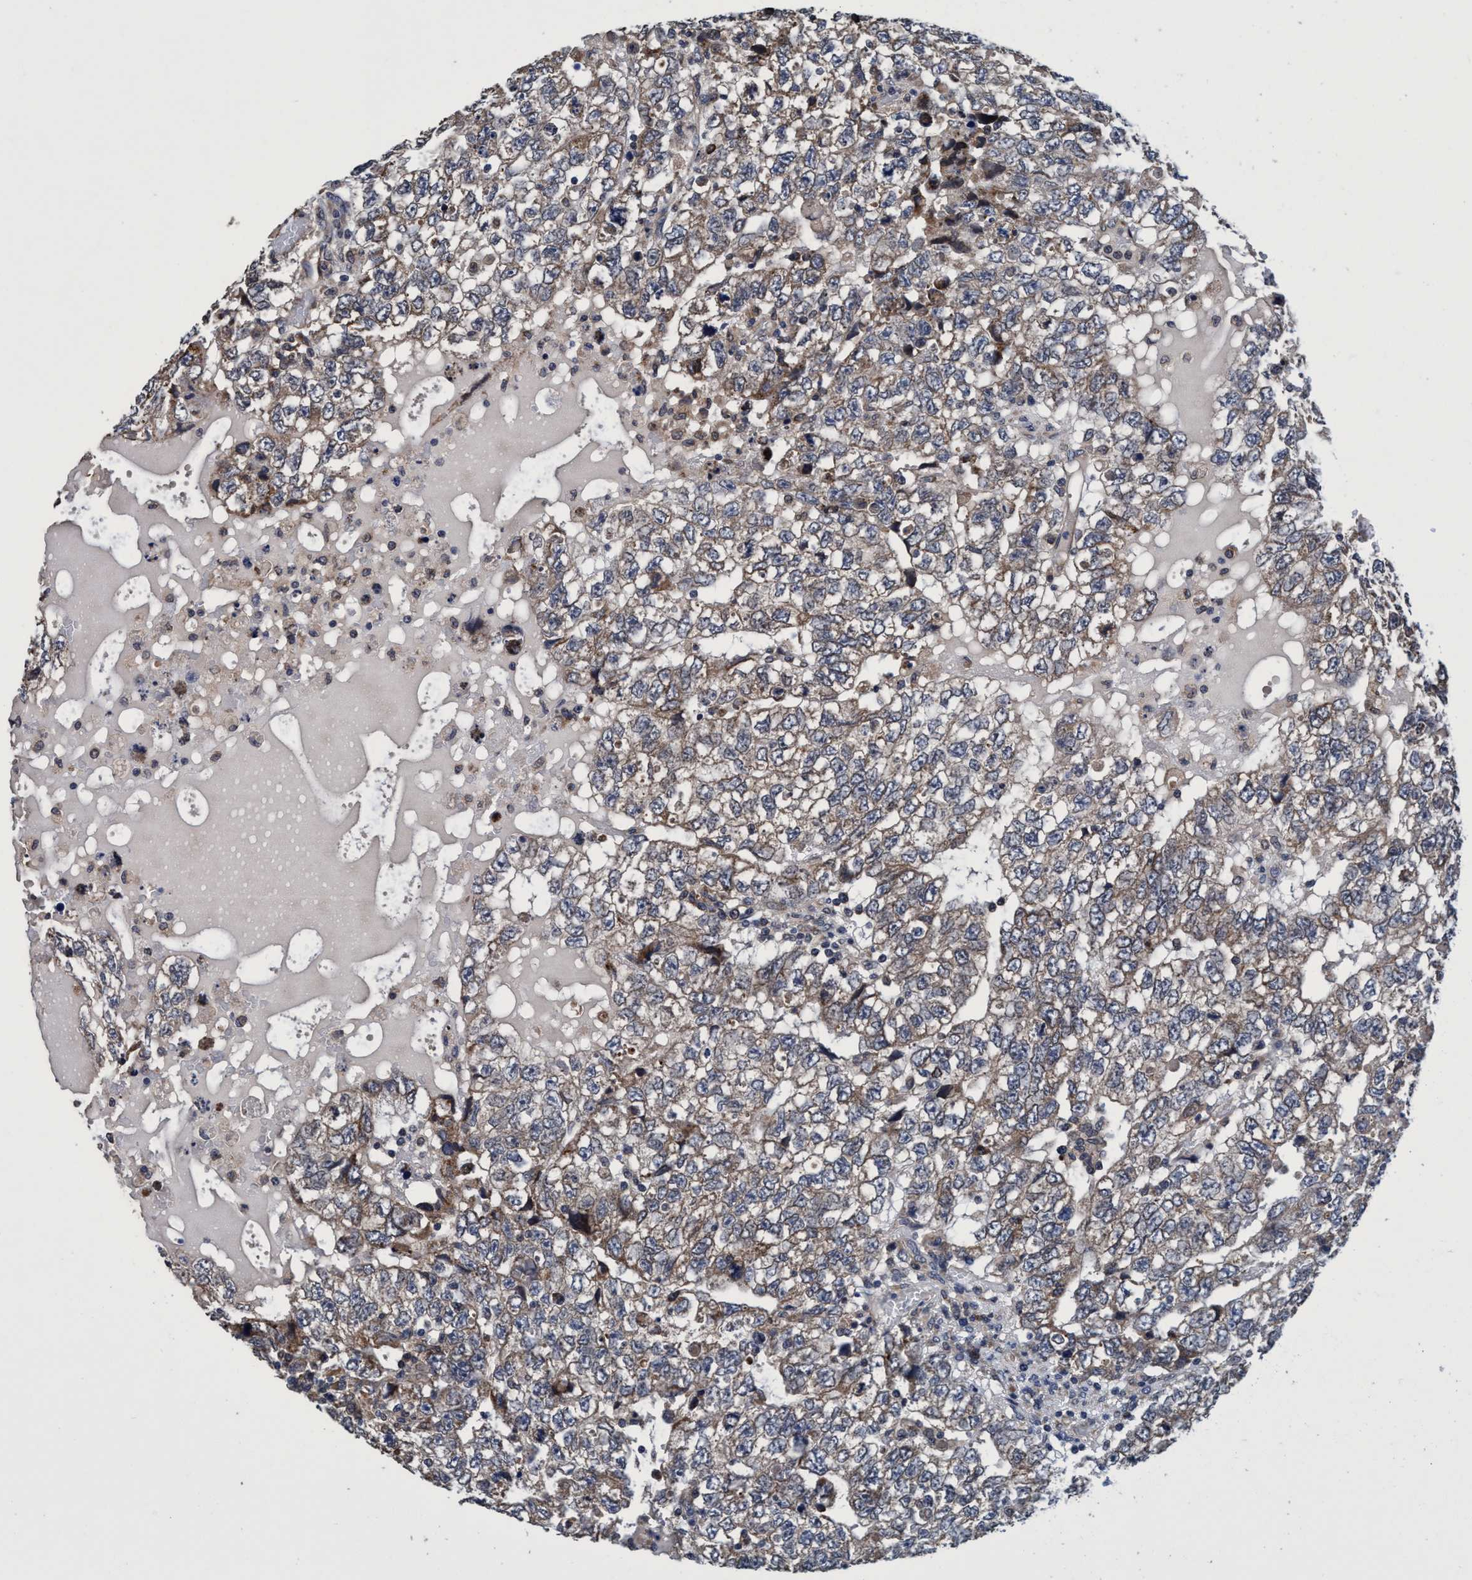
{"staining": {"intensity": "weak", "quantity": "<25%", "location": "cytoplasmic/membranous"}, "tissue": "testis cancer", "cell_type": "Tumor cells", "image_type": "cancer", "snomed": [{"axis": "morphology", "description": "Carcinoma, Embryonal, NOS"}, {"axis": "topography", "description": "Testis"}], "caption": "Immunohistochemistry image of human embryonal carcinoma (testis) stained for a protein (brown), which reveals no staining in tumor cells. The staining was performed using DAB to visualize the protein expression in brown, while the nuclei were stained in blue with hematoxylin (Magnification: 20x).", "gene": "CALCOCO2", "patient": {"sex": "male", "age": 36}}